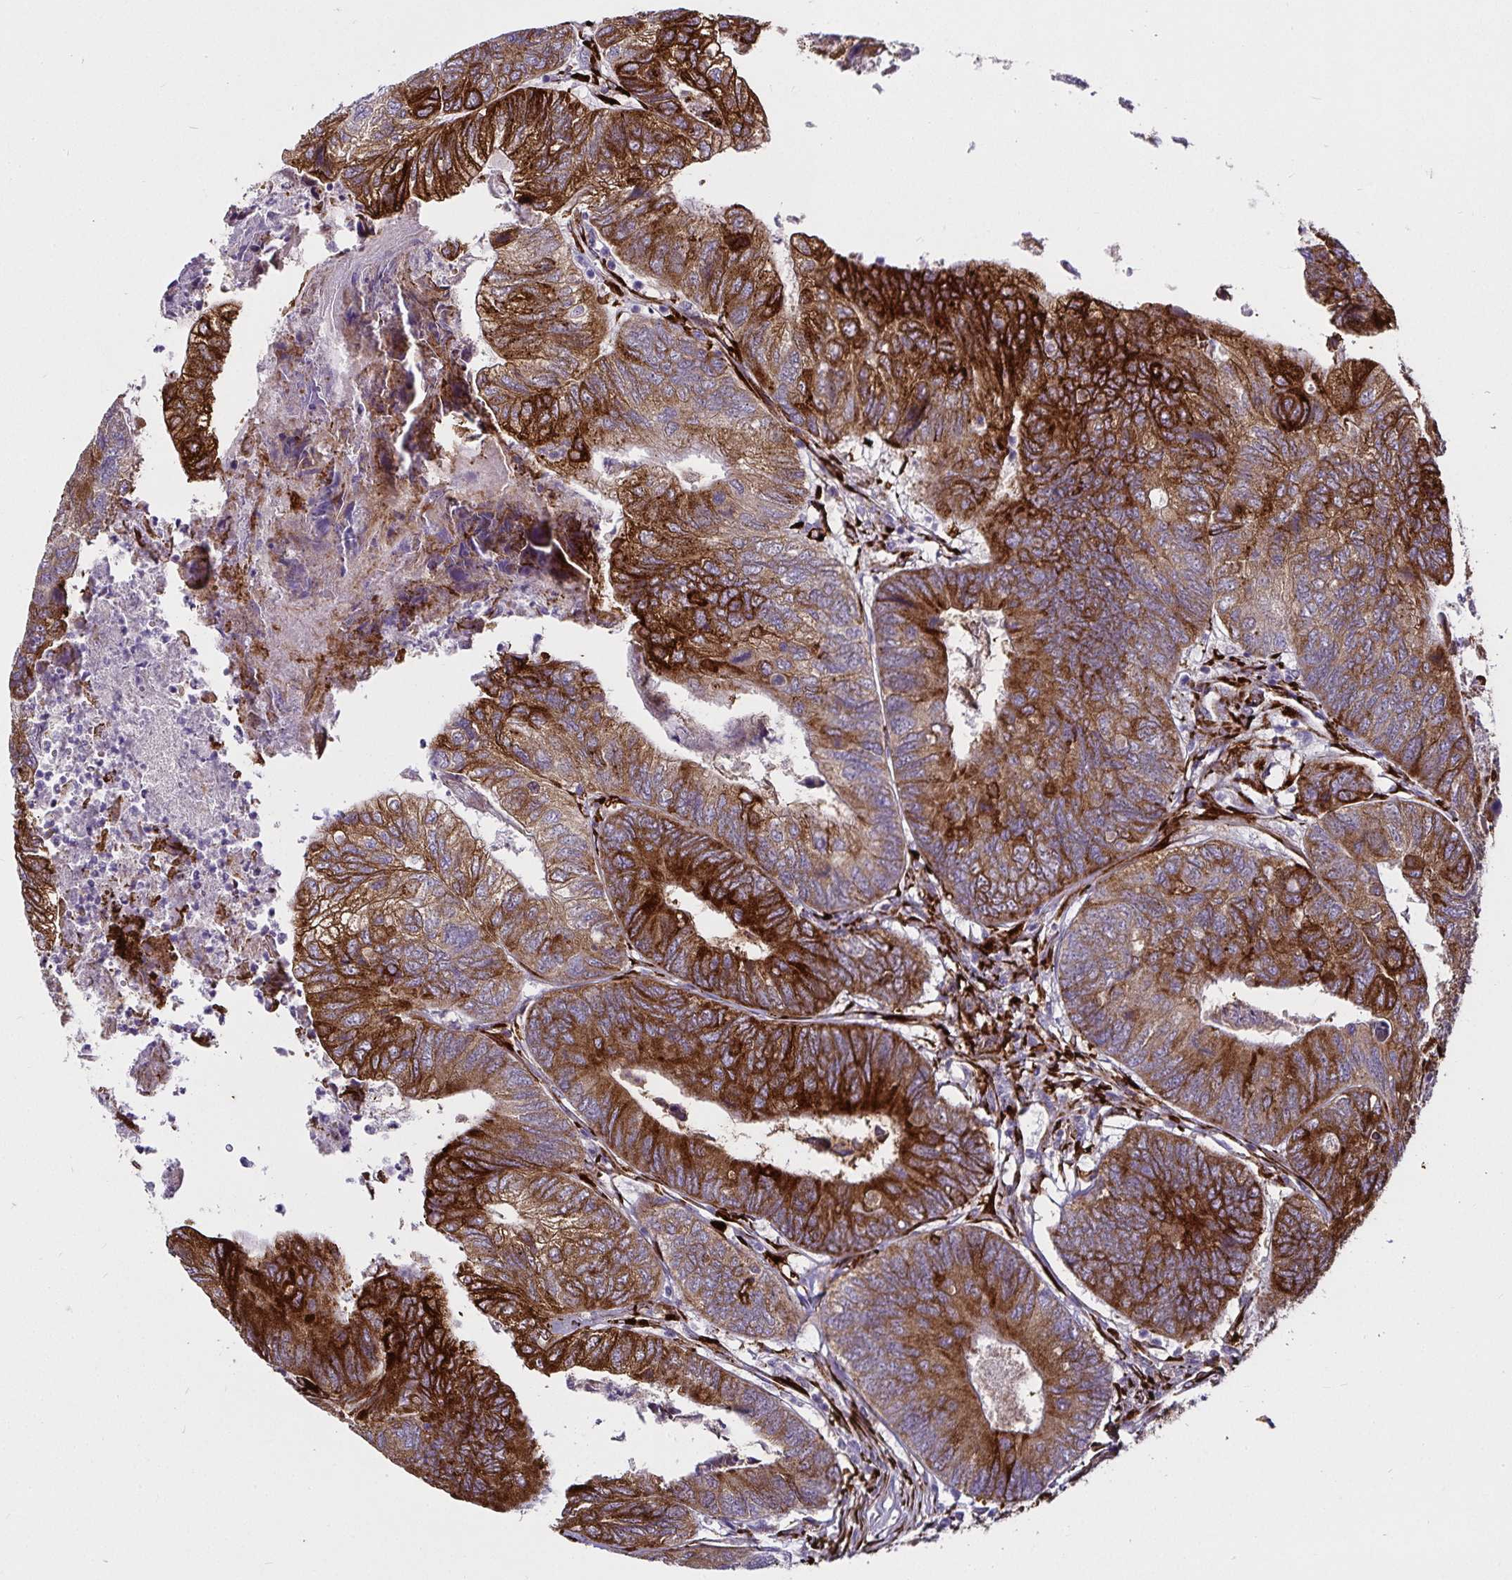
{"staining": {"intensity": "strong", "quantity": "25%-75%", "location": "cytoplasmic/membranous"}, "tissue": "colorectal cancer", "cell_type": "Tumor cells", "image_type": "cancer", "snomed": [{"axis": "morphology", "description": "Adenocarcinoma, NOS"}, {"axis": "topography", "description": "Colon"}], "caption": "Protein analysis of colorectal cancer tissue reveals strong cytoplasmic/membranous expression in approximately 25%-75% of tumor cells.", "gene": "P4HA2", "patient": {"sex": "female", "age": 67}}